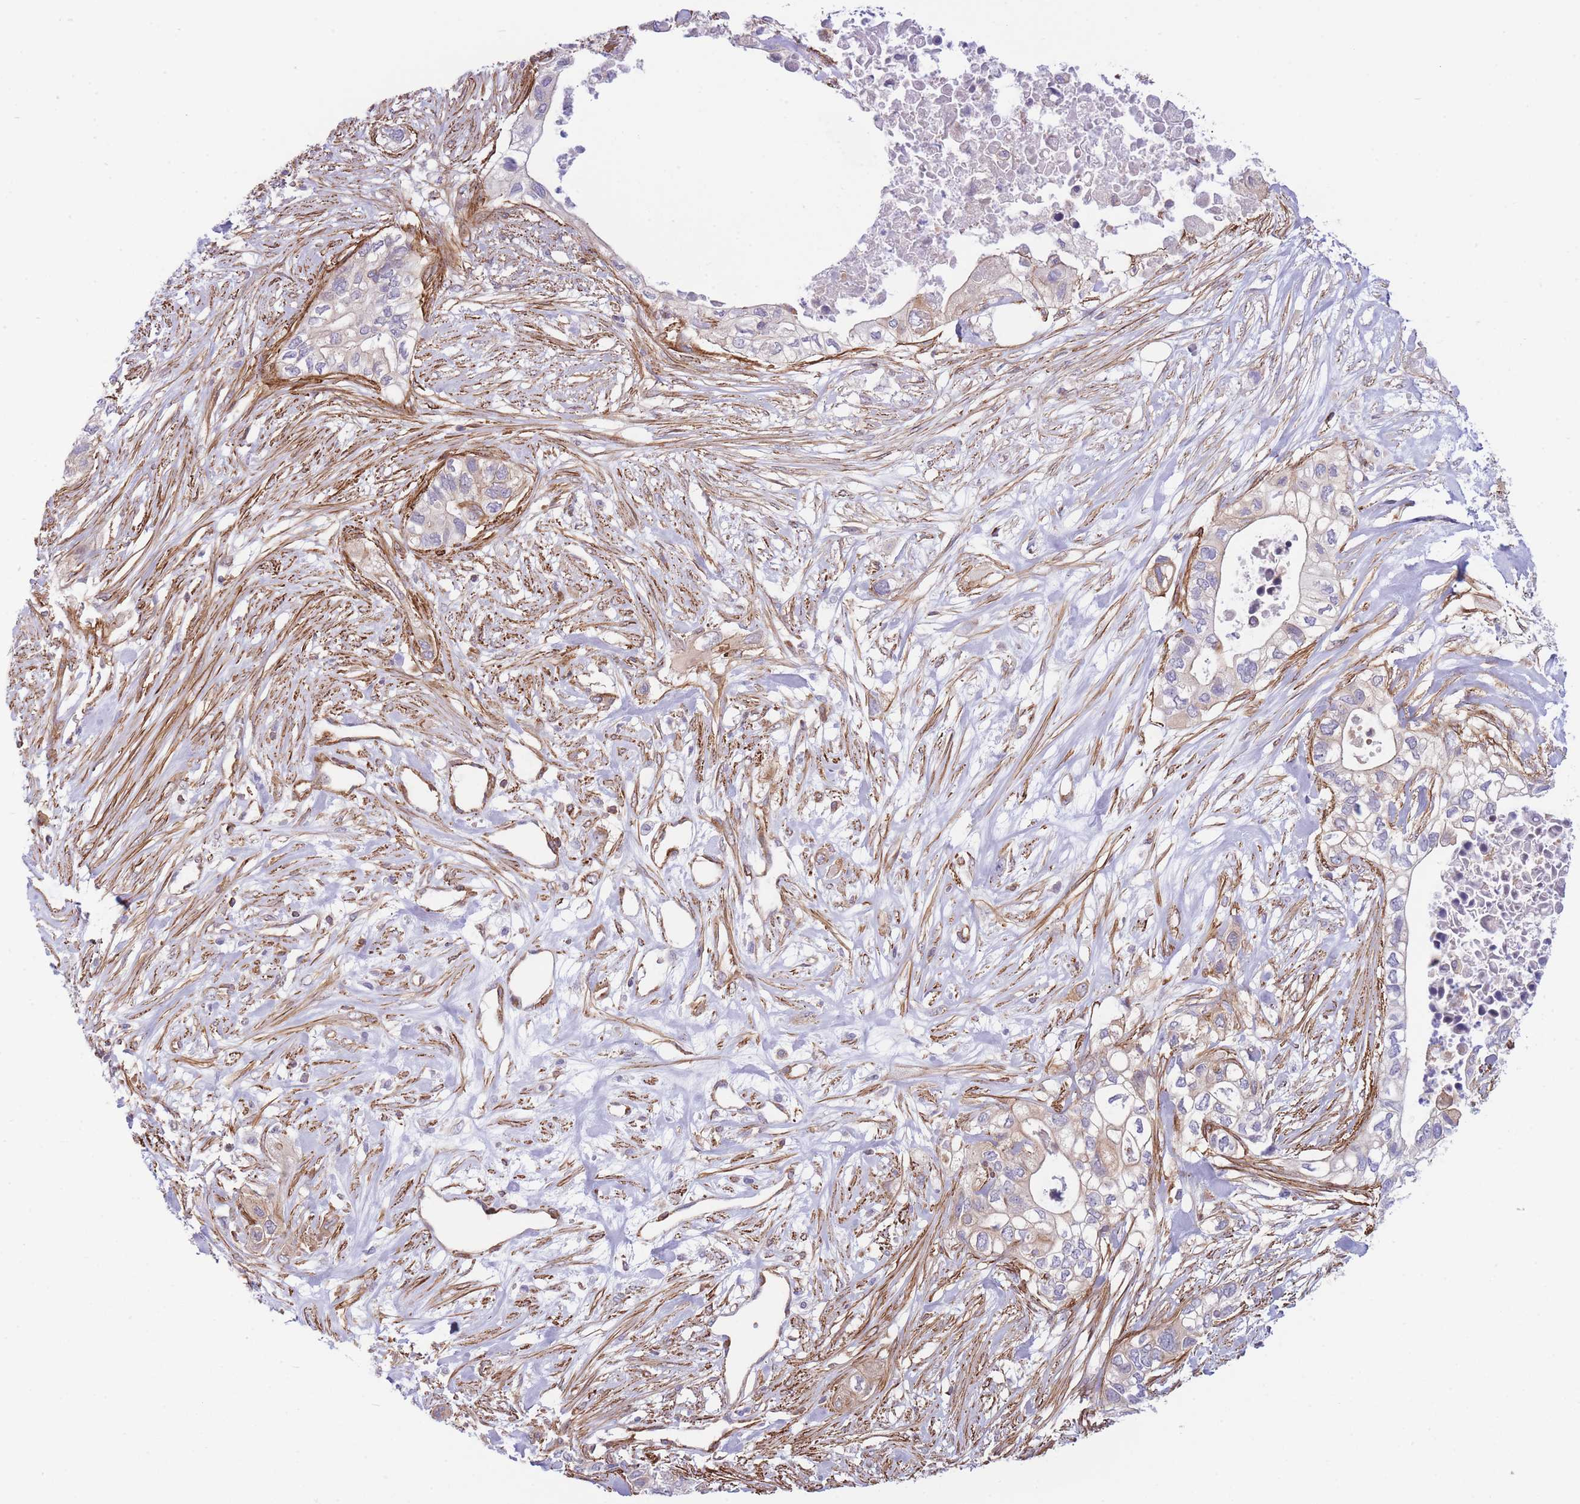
{"staining": {"intensity": "weak", "quantity": "<25%", "location": "cytoplasmic/membranous"}, "tissue": "pancreatic cancer", "cell_type": "Tumor cells", "image_type": "cancer", "snomed": [{"axis": "morphology", "description": "Adenocarcinoma, NOS"}, {"axis": "topography", "description": "Pancreas"}], "caption": "High magnification brightfield microscopy of pancreatic adenocarcinoma stained with DAB (brown) and counterstained with hematoxylin (blue): tumor cells show no significant expression.", "gene": "CDC25B", "patient": {"sex": "female", "age": 63}}